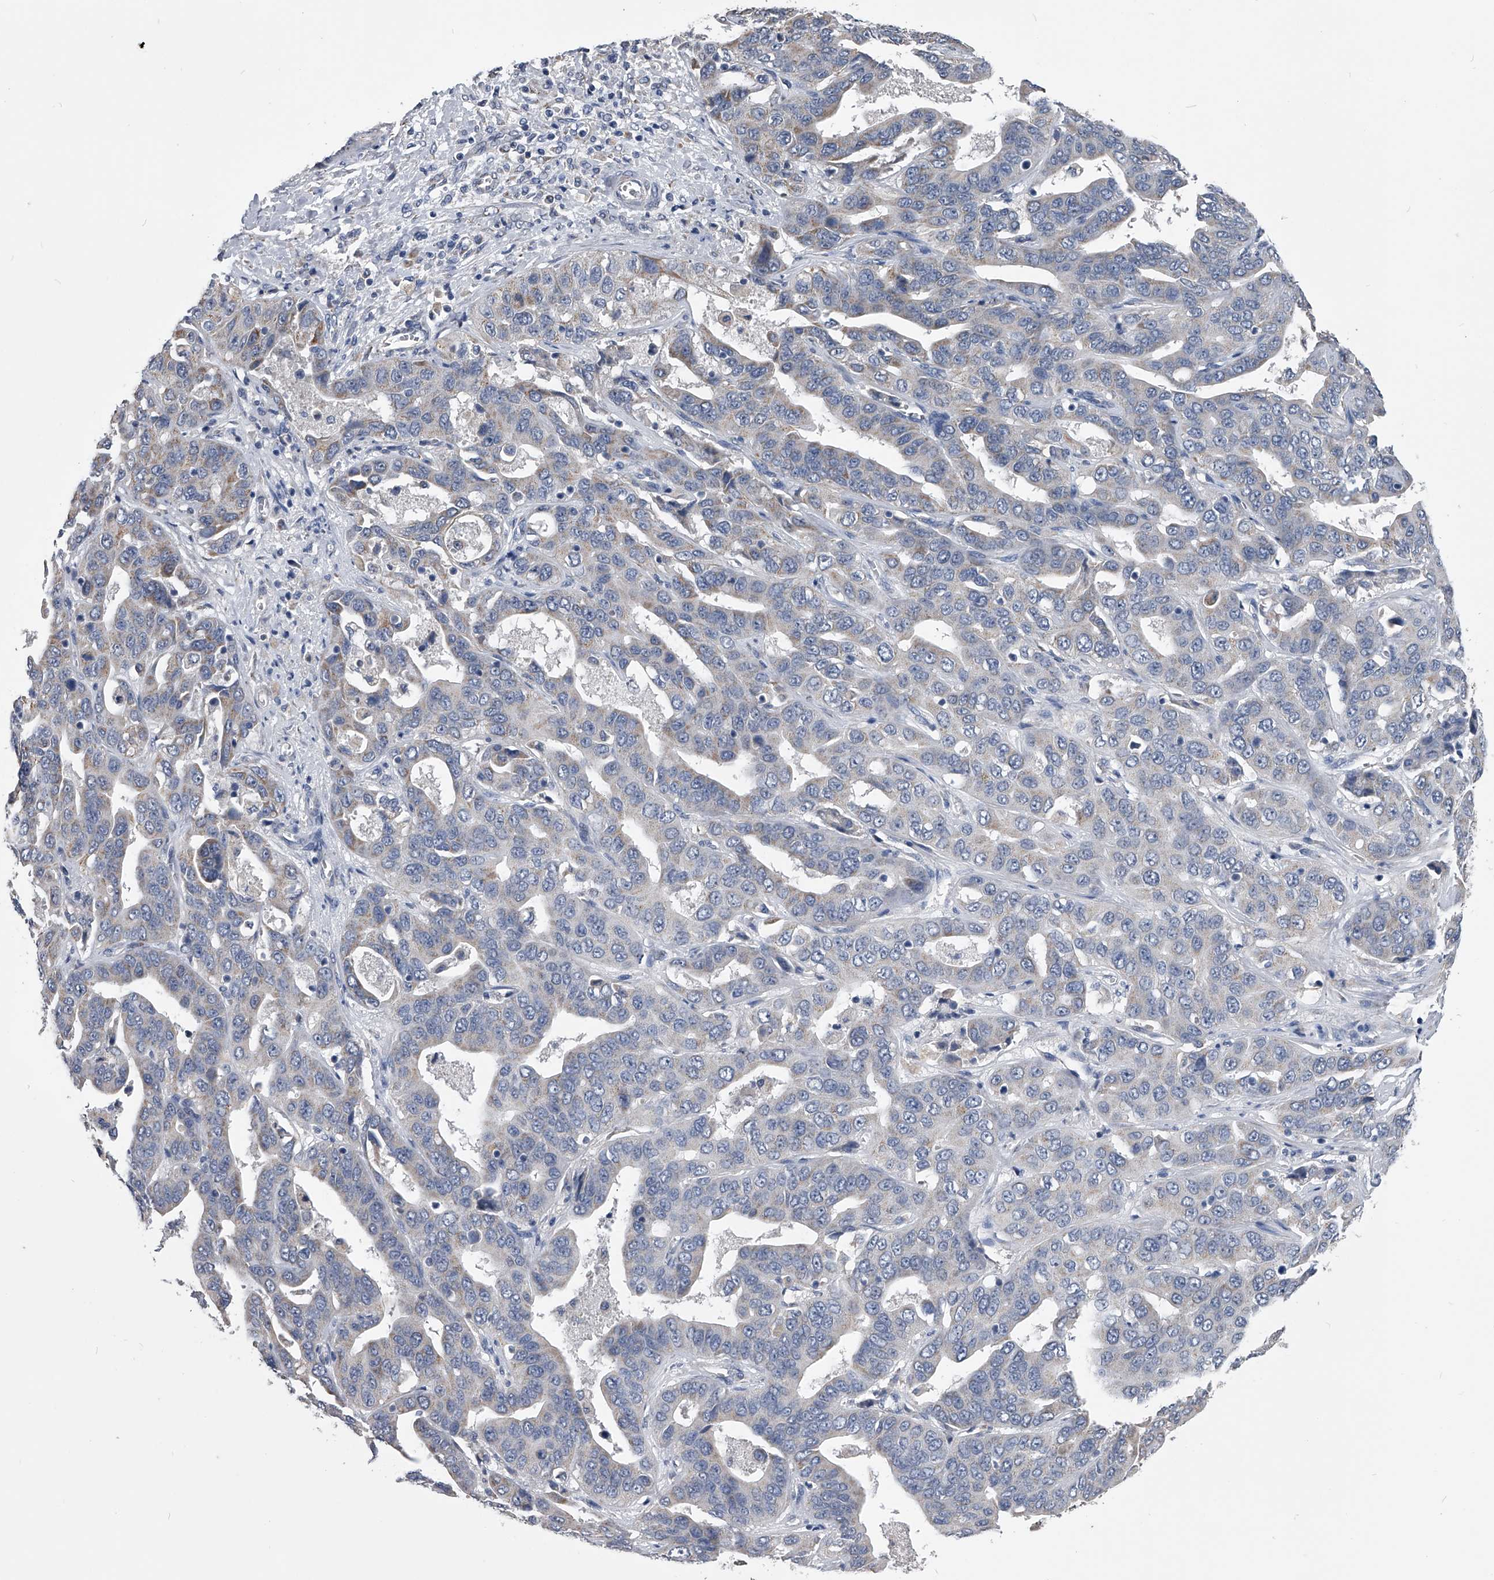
{"staining": {"intensity": "weak", "quantity": "<25%", "location": "cytoplasmic/membranous"}, "tissue": "liver cancer", "cell_type": "Tumor cells", "image_type": "cancer", "snomed": [{"axis": "morphology", "description": "Cholangiocarcinoma"}, {"axis": "topography", "description": "Liver"}], "caption": "This is a image of immunohistochemistry (IHC) staining of liver cancer (cholangiocarcinoma), which shows no staining in tumor cells.", "gene": "OAT", "patient": {"sex": "female", "age": 52}}